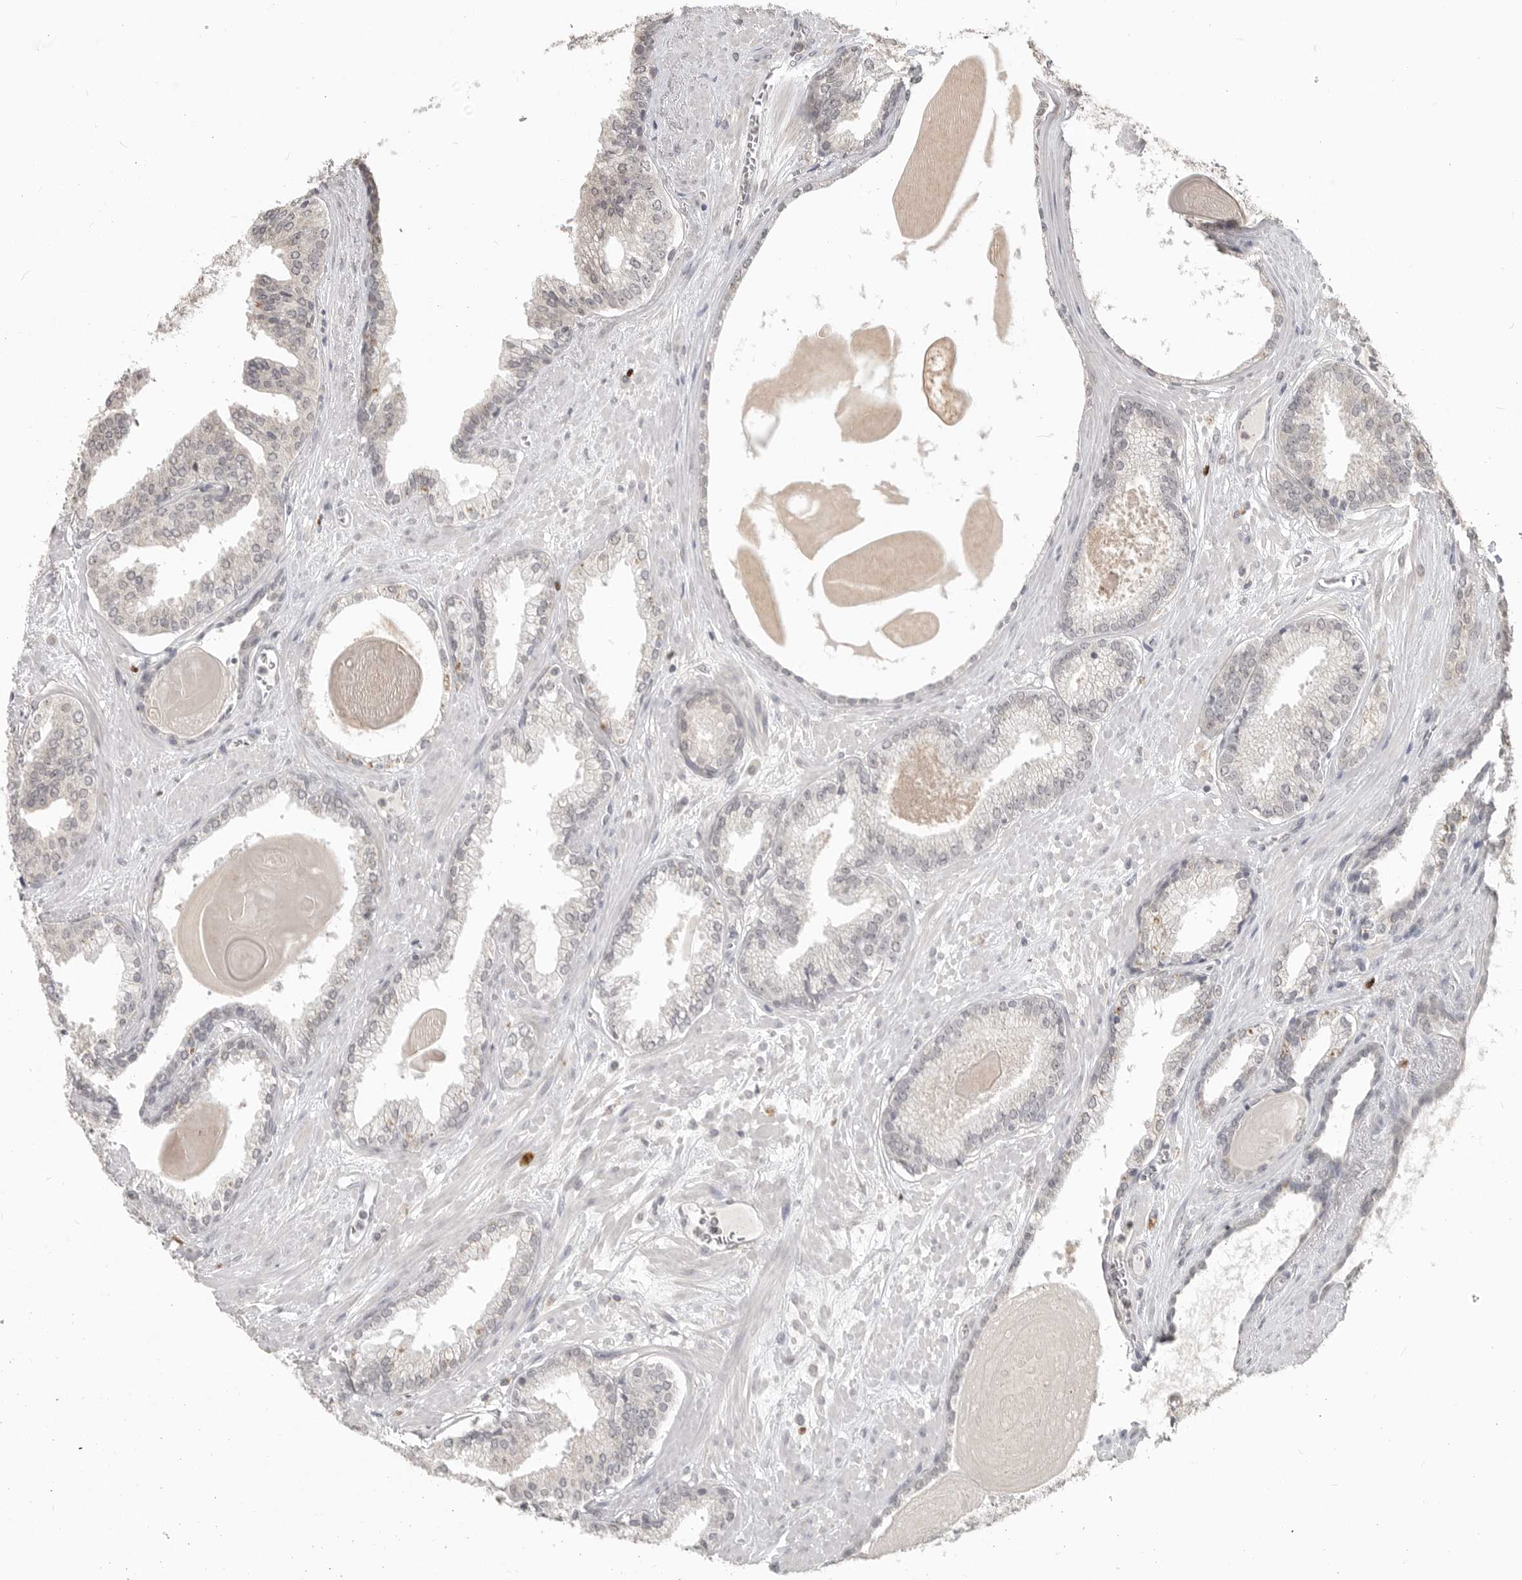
{"staining": {"intensity": "negative", "quantity": "none", "location": "none"}, "tissue": "prostate cancer", "cell_type": "Tumor cells", "image_type": "cancer", "snomed": [{"axis": "morphology", "description": "Adenocarcinoma, Low grade"}, {"axis": "topography", "description": "Prostate"}], "caption": "The immunohistochemistry (IHC) micrograph has no significant staining in tumor cells of prostate cancer (low-grade adenocarcinoma) tissue.", "gene": "FOXP3", "patient": {"sex": "male", "age": 70}}